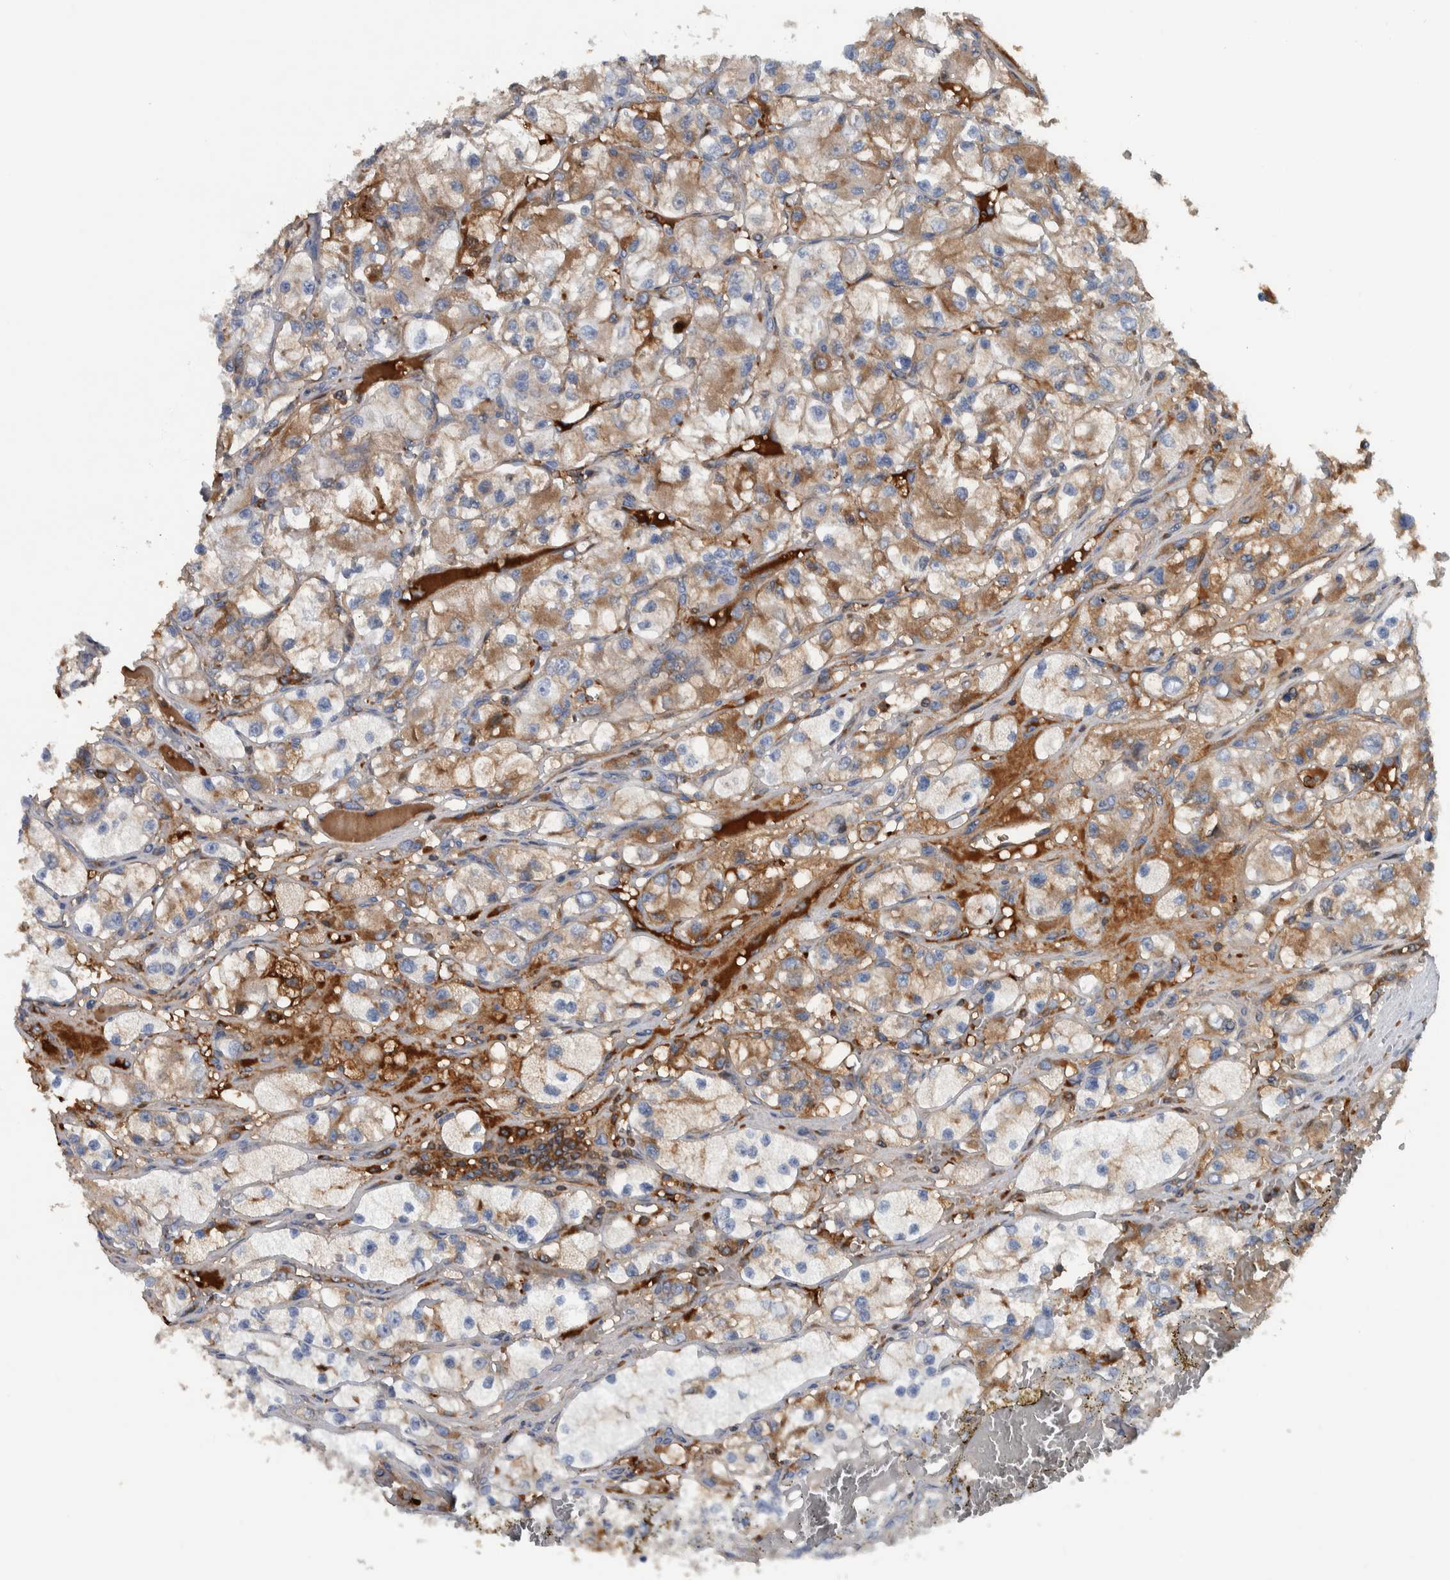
{"staining": {"intensity": "moderate", "quantity": ">75%", "location": "cytoplasmic/membranous"}, "tissue": "renal cancer", "cell_type": "Tumor cells", "image_type": "cancer", "snomed": [{"axis": "morphology", "description": "Adenocarcinoma, NOS"}, {"axis": "topography", "description": "Kidney"}], "caption": "Protein analysis of renal adenocarcinoma tissue shows moderate cytoplasmic/membranous positivity in approximately >75% of tumor cells.", "gene": "SERPINC1", "patient": {"sex": "female", "age": 57}}